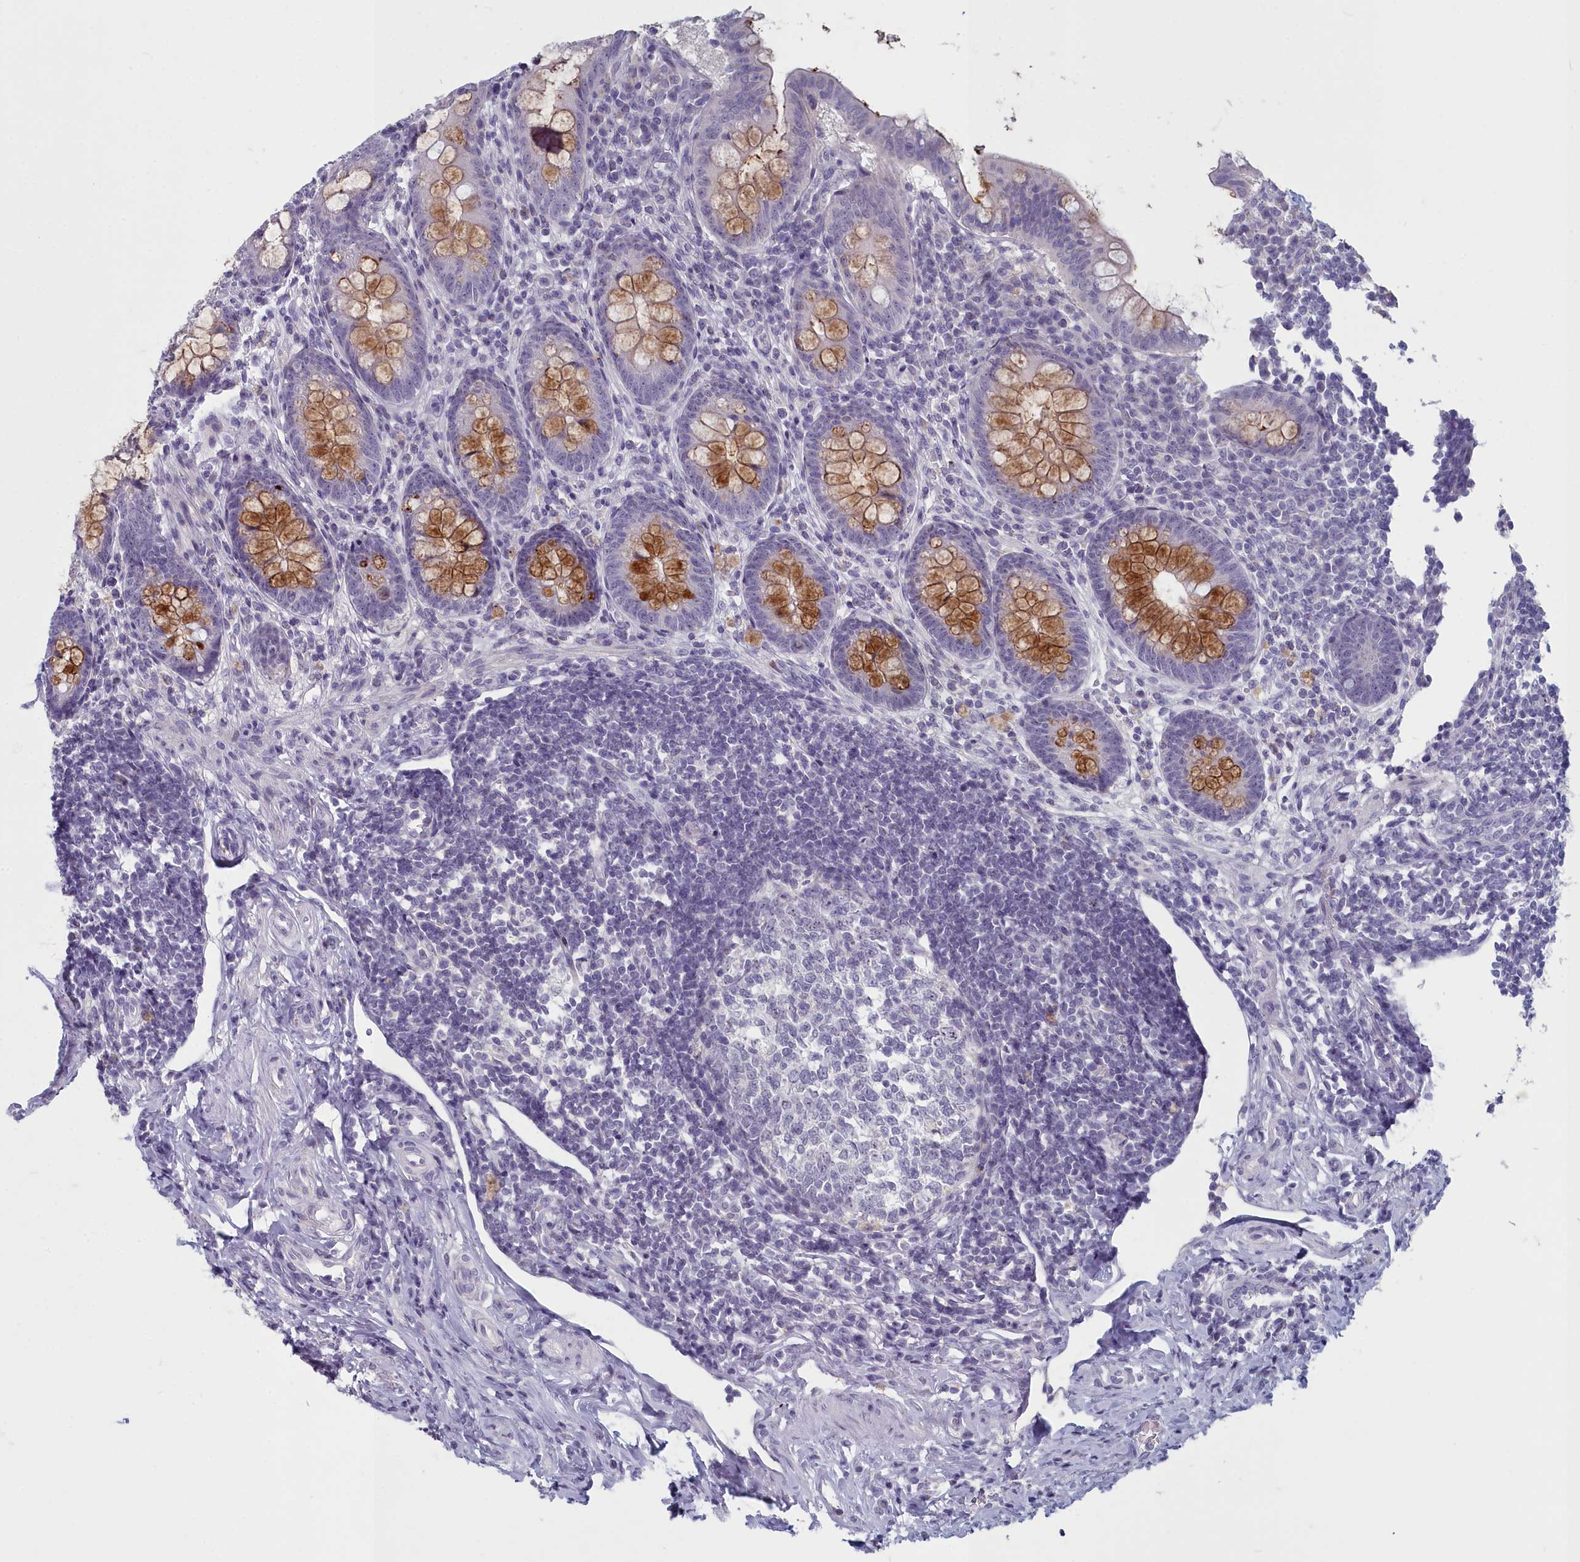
{"staining": {"intensity": "moderate", "quantity": "25%-75%", "location": "cytoplasmic/membranous"}, "tissue": "appendix", "cell_type": "Glandular cells", "image_type": "normal", "snomed": [{"axis": "morphology", "description": "Normal tissue, NOS"}, {"axis": "topography", "description": "Appendix"}], "caption": "A photomicrograph of human appendix stained for a protein reveals moderate cytoplasmic/membranous brown staining in glandular cells.", "gene": "INSYN2A", "patient": {"sex": "female", "age": 33}}